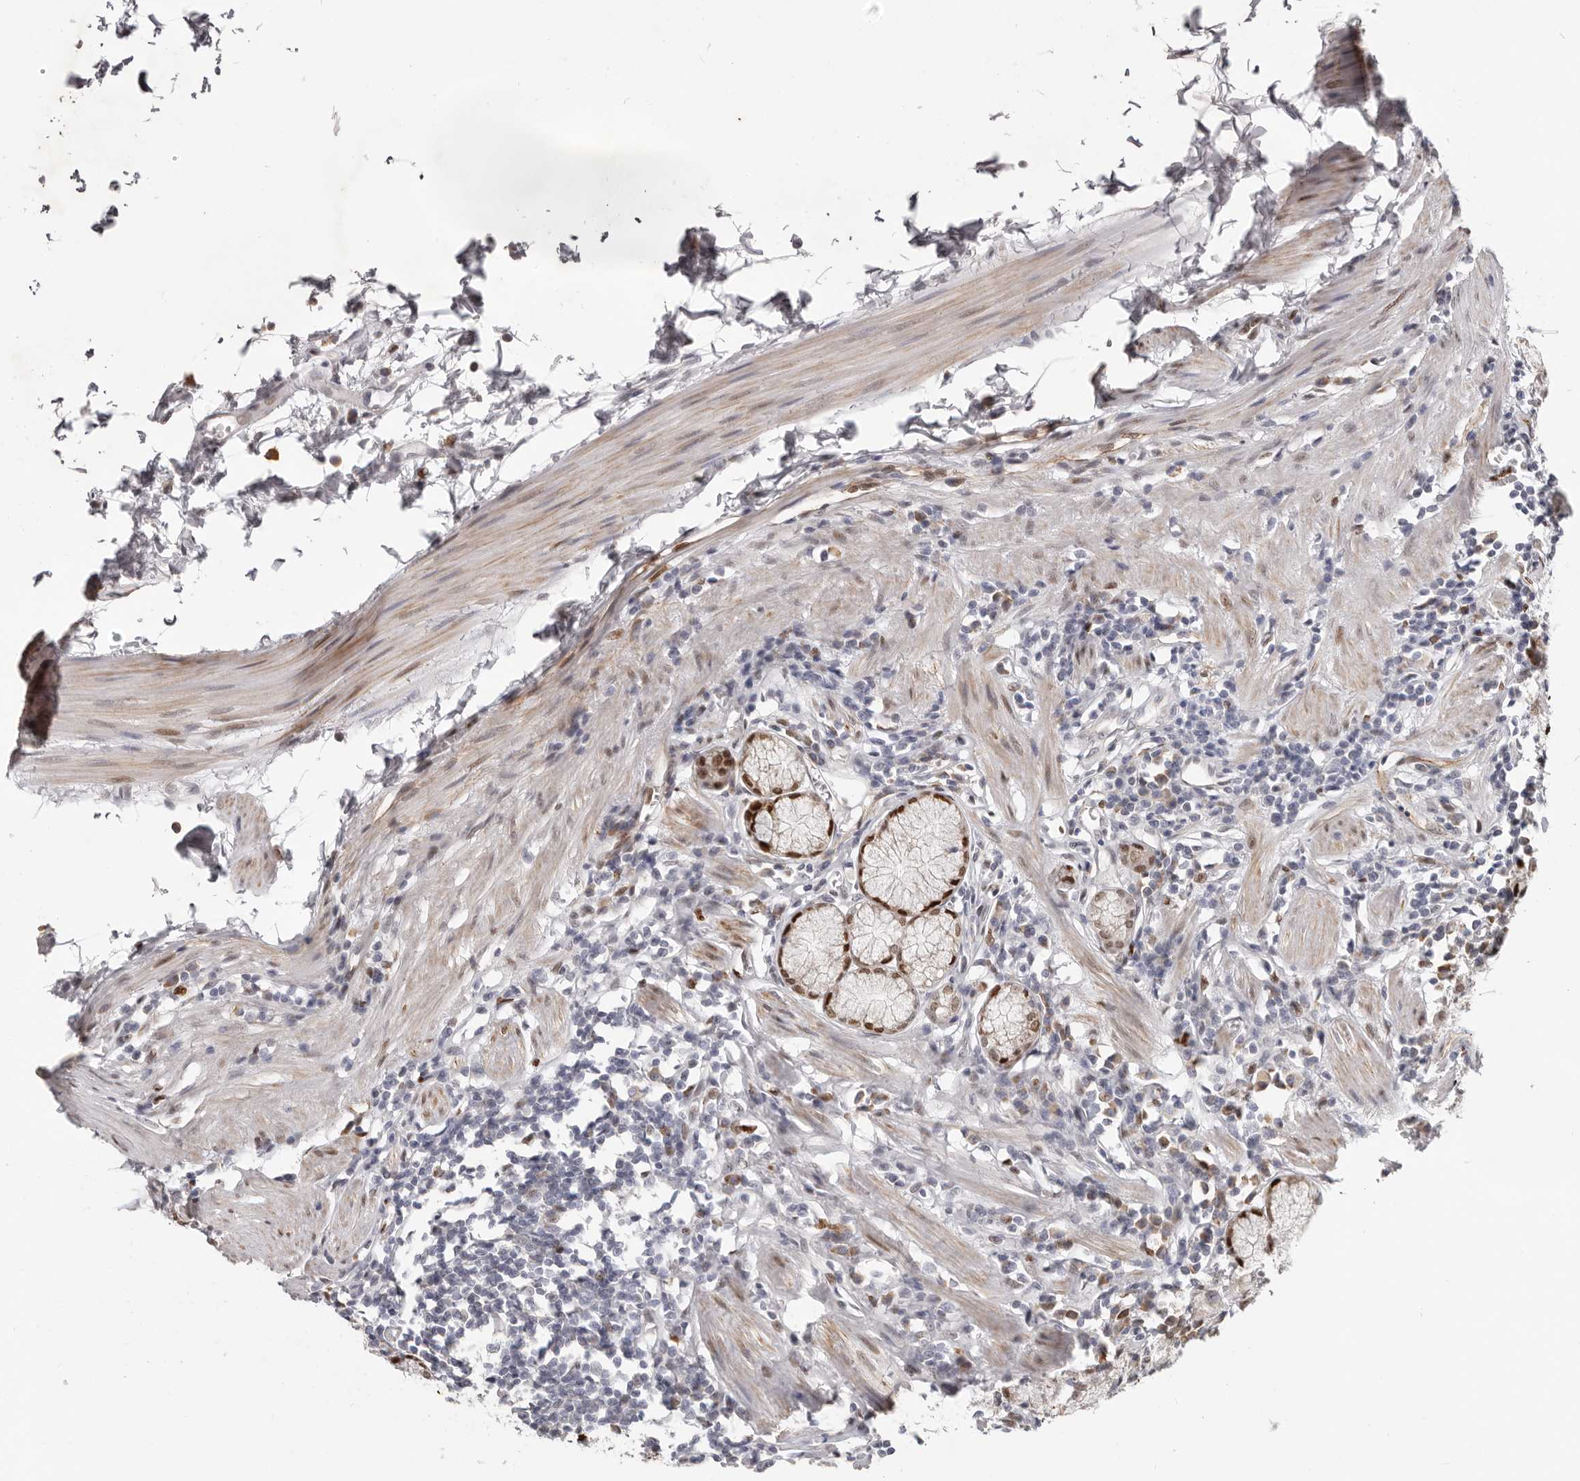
{"staining": {"intensity": "strong", "quantity": "25%-75%", "location": "cytoplasmic/membranous,nuclear"}, "tissue": "stomach", "cell_type": "Glandular cells", "image_type": "normal", "snomed": [{"axis": "morphology", "description": "Normal tissue, NOS"}, {"axis": "topography", "description": "Stomach"}], "caption": "Immunohistochemistry (IHC) staining of normal stomach, which shows high levels of strong cytoplasmic/membranous,nuclear staining in approximately 25%-75% of glandular cells indicating strong cytoplasmic/membranous,nuclear protein expression. The staining was performed using DAB (3,3'-diaminobenzidine) (brown) for protein detection and nuclei were counterstained in hematoxylin (blue).", "gene": "SRP19", "patient": {"sex": "male", "age": 55}}